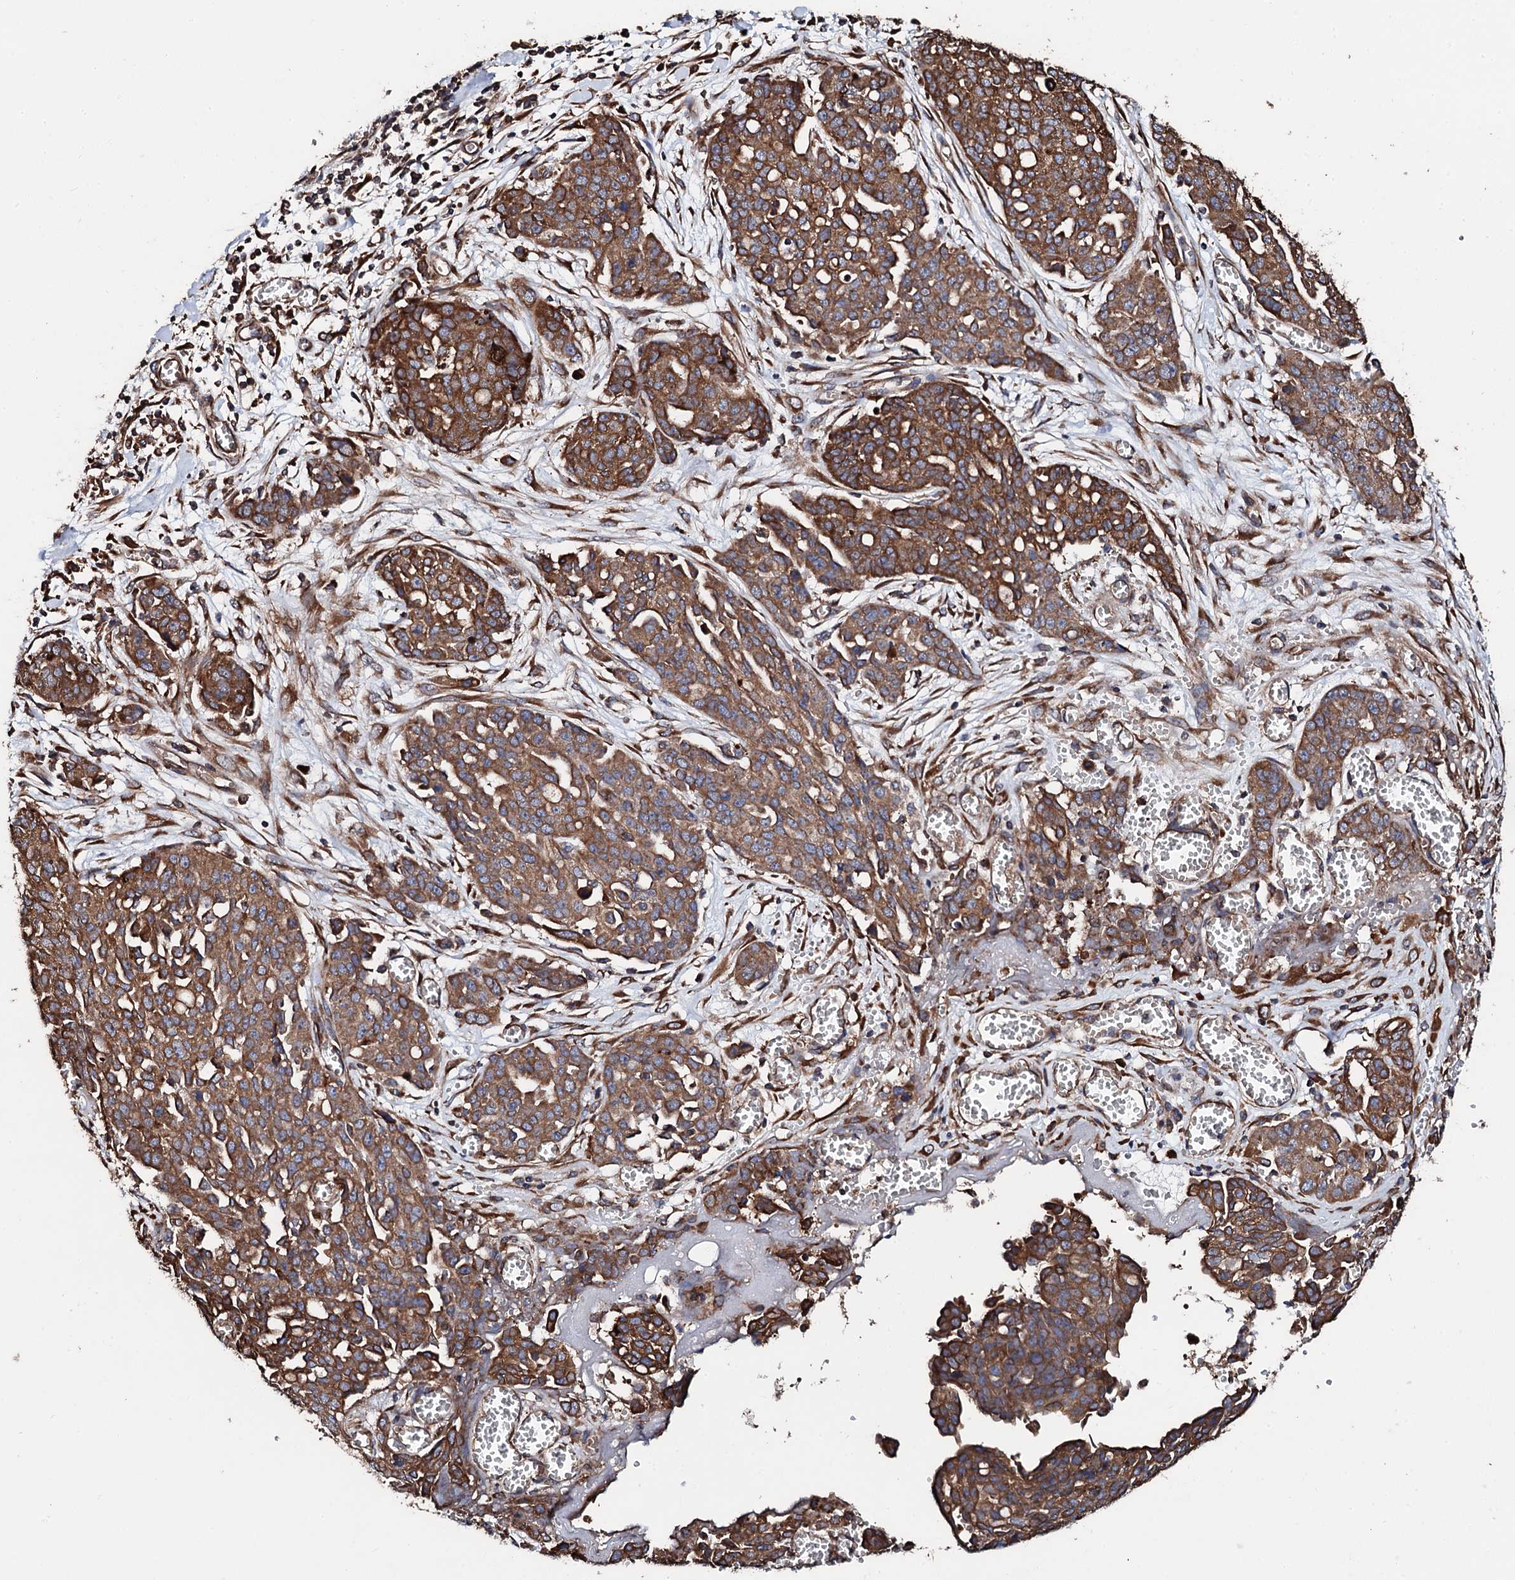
{"staining": {"intensity": "strong", "quantity": ">75%", "location": "cytoplasmic/membranous"}, "tissue": "ovarian cancer", "cell_type": "Tumor cells", "image_type": "cancer", "snomed": [{"axis": "morphology", "description": "Cystadenocarcinoma, serous, NOS"}, {"axis": "topography", "description": "Soft tissue"}, {"axis": "topography", "description": "Ovary"}], "caption": "Approximately >75% of tumor cells in ovarian cancer reveal strong cytoplasmic/membranous protein expression as visualized by brown immunohistochemical staining.", "gene": "CKAP5", "patient": {"sex": "female", "age": 57}}